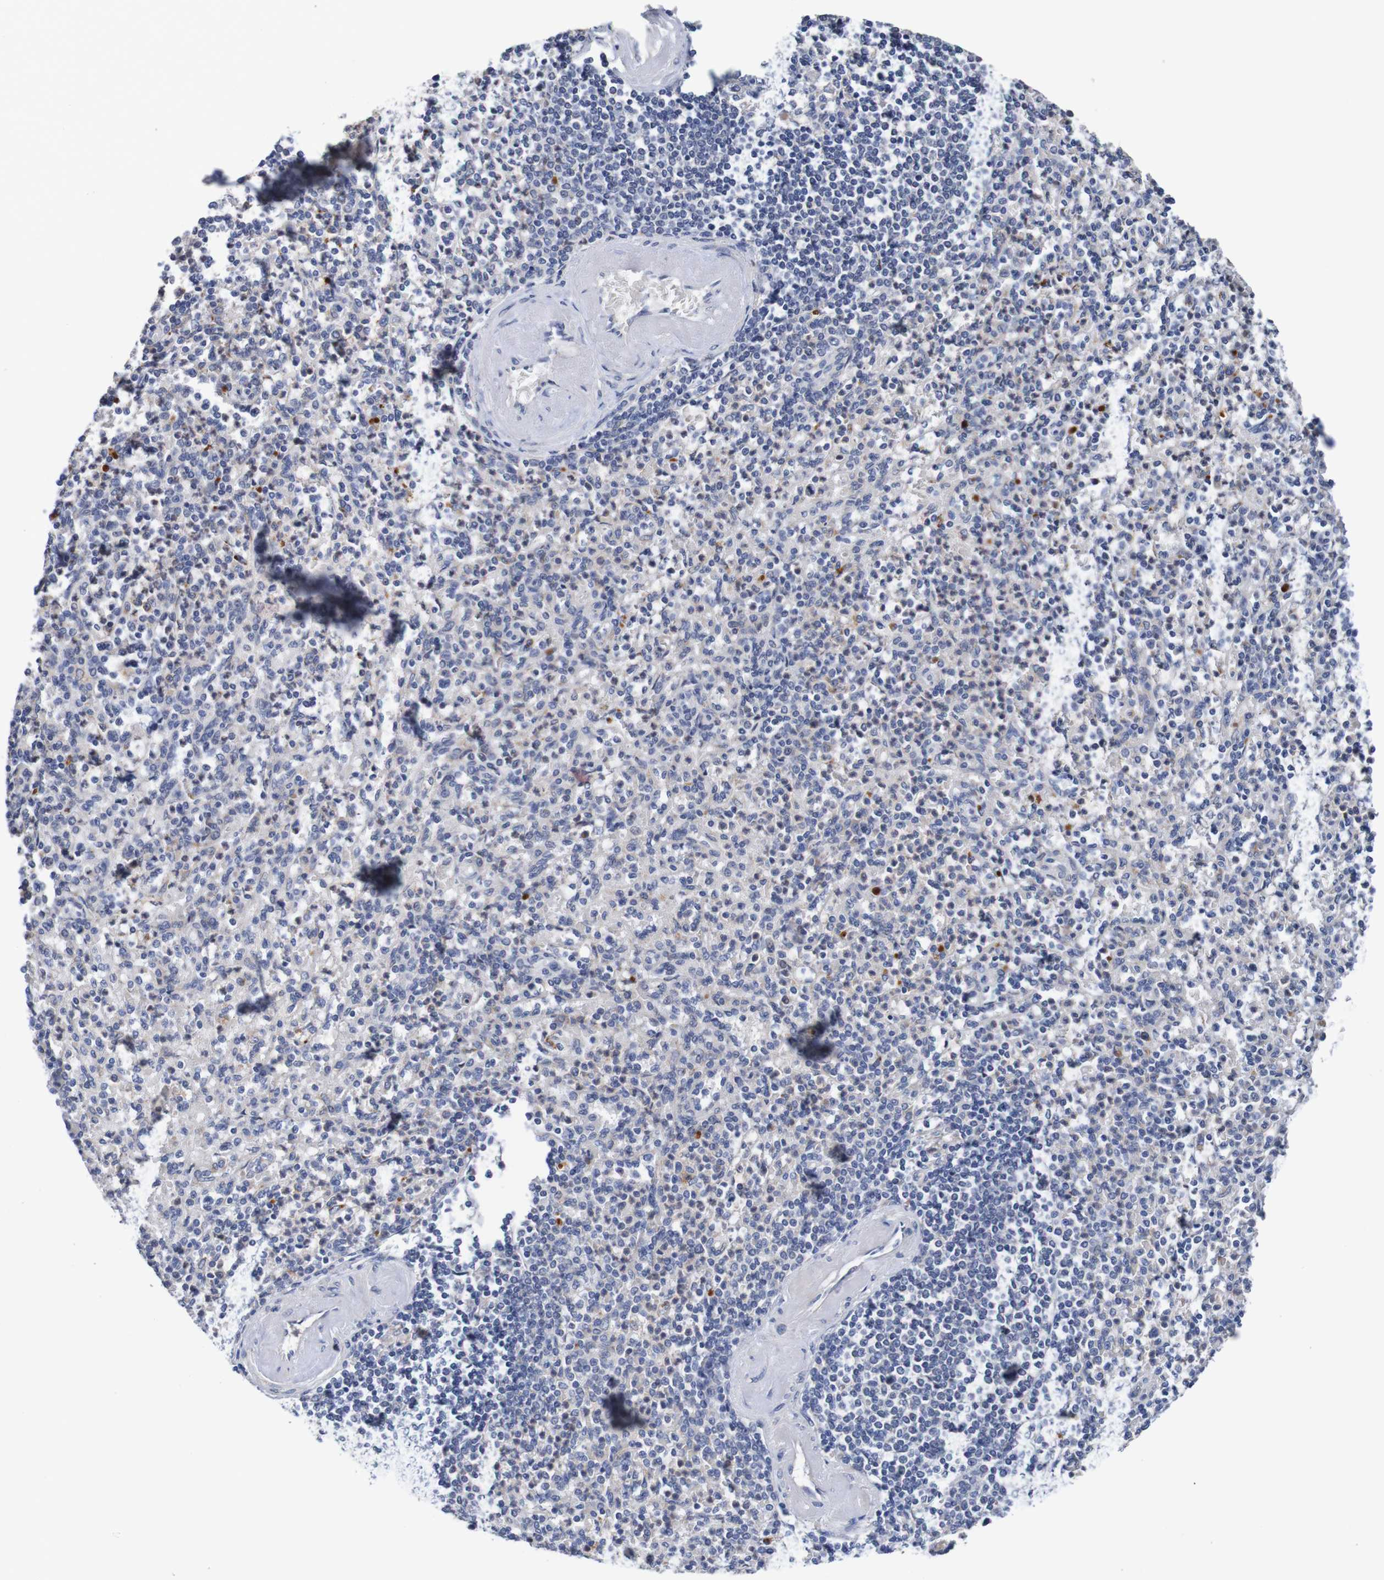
{"staining": {"intensity": "negative", "quantity": "none", "location": "none"}, "tissue": "spleen", "cell_type": "Cells in red pulp", "image_type": "normal", "snomed": [{"axis": "morphology", "description": "Normal tissue, NOS"}, {"axis": "topography", "description": "Spleen"}], "caption": "Immunohistochemical staining of normal human spleen demonstrates no significant expression in cells in red pulp. (DAB (3,3'-diaminobenzidine) immunohistochemistry (IHC), high magnification).", "gene": "FIBP", "patient": {"sex": "female", "age": 74}}